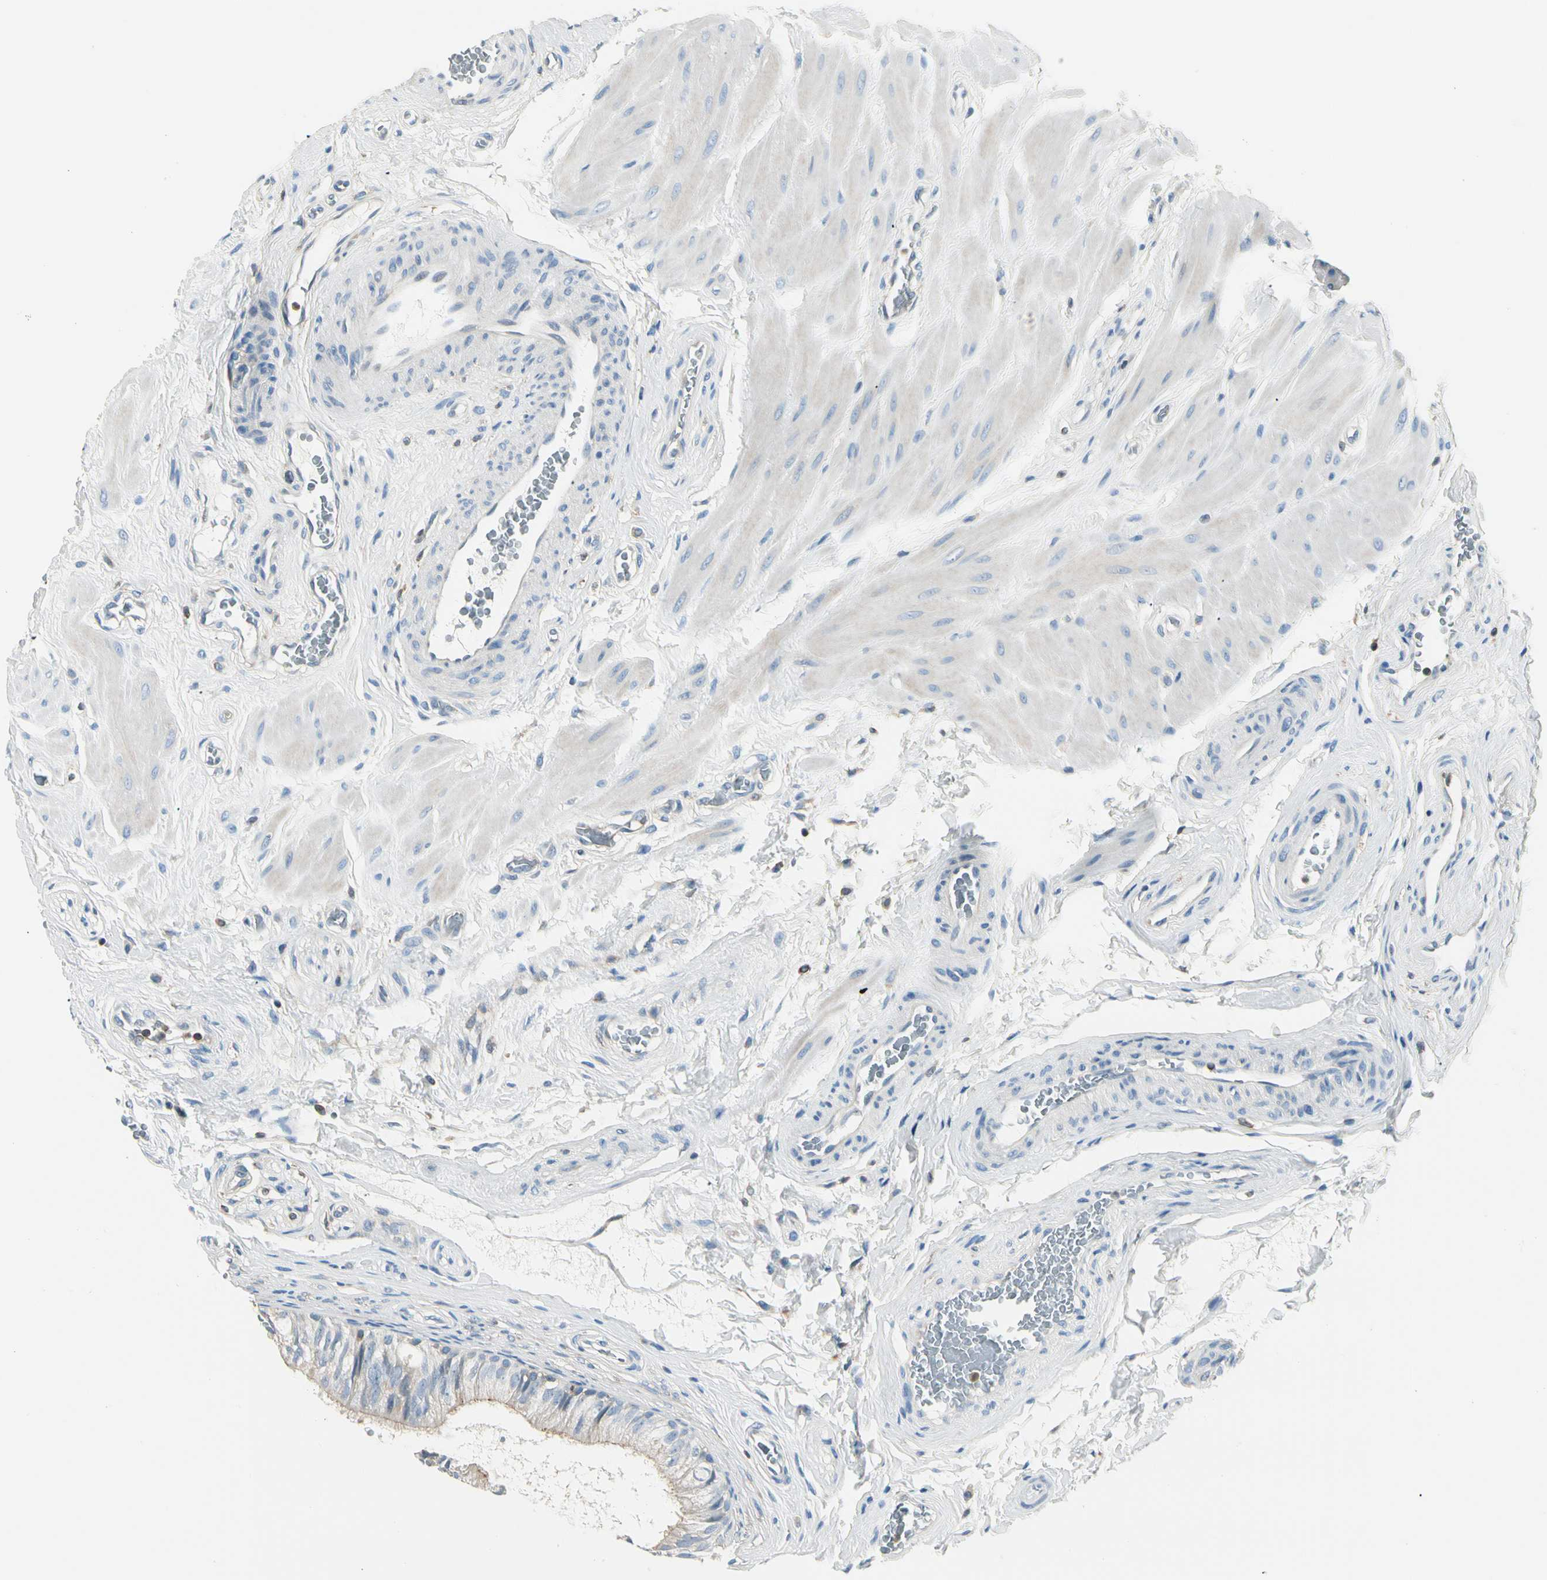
{"staining": {"intensity": "weak", "quantity": "25%-75%", "location": "cytoplasmic/membranous"}, "tissue": "epididymis", "cell_type": "Glandular cells", "image_type": "normal", "snomed": [{"axis": "morphology", "description": "Normal tissue, NOS"}, {"axis": "topography", "description": "Epididymis"}], "caption": "Glandular cells display low levels of weak cytoplasmic/membranous staining in approximately 25%-75% of cells in normal human epididymis. (DAB (3,3'-diaminobenzidine) IHC with brightfield microscopy, high magnification).", "gene": "CAPZA2", "patient": {"sex": "male", "age": 23}}